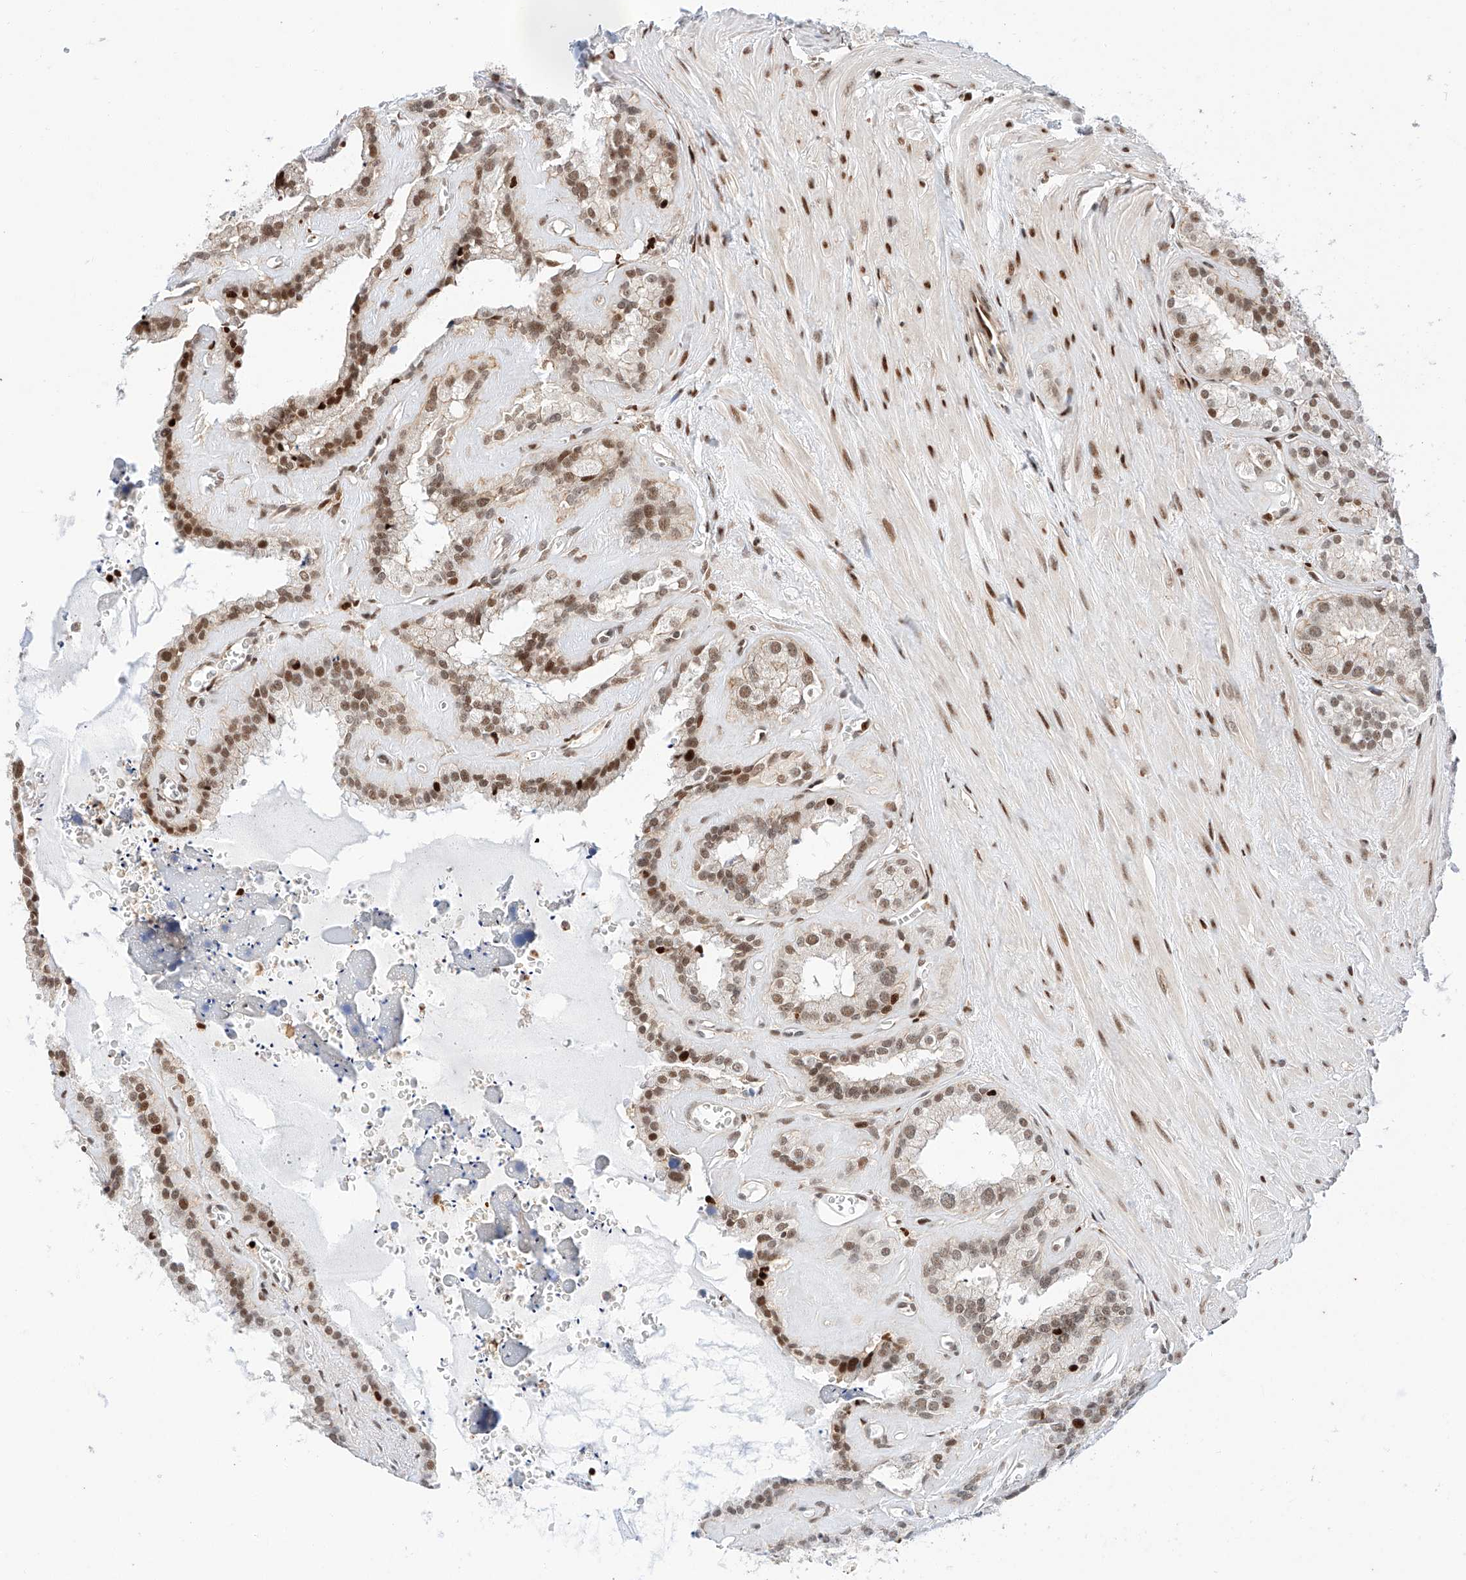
{"staining": {"intensity": "strong", "quantity": ">75%", "location": "nuclear"}, "tissue": "seminal vesicle", "cell_type": "Glandular cells", "image_type": "normal", "snomed": [{"axis": "morphology", "description": "Normal tissue, NOS"}, {"axis": "topography", "description": "Prostate"}, {"axis": "topography", "description": "Seminal veicle"}], "caption": "This image displays normal seminal vesicle stained with immunohistochemistry (IHC) to label a protein in brown. The nuclear of glandular cells show strong positivity for the protein. Nuclei are counter-stained blue.", "gene": "HDAC9", "patient": {"sex": "male", "age": 59}}